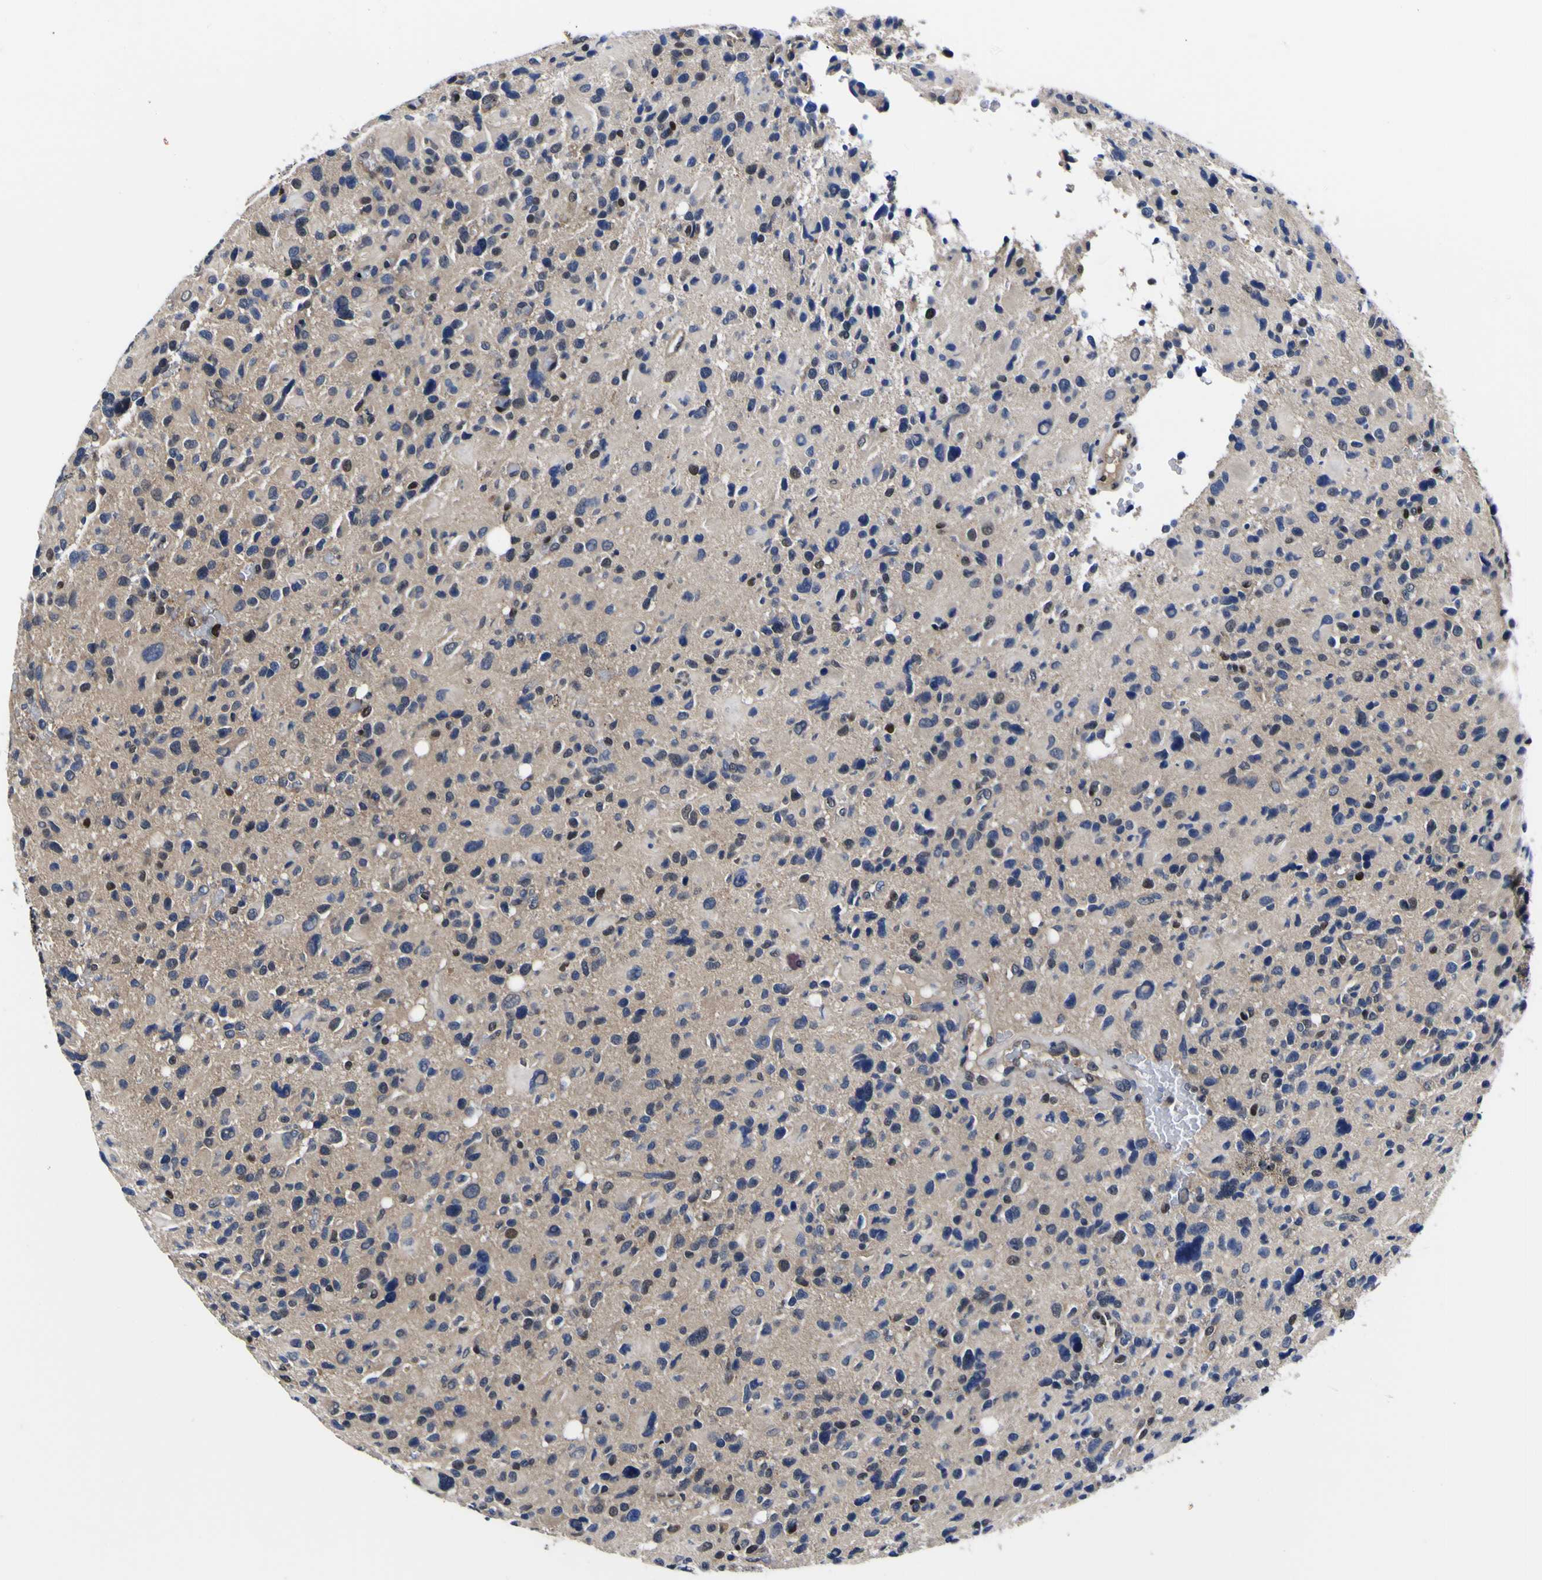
{"staining": {"intensity": "weak", "quantity": "<25%", "location": "cytoplasmic/membranous"}, "tissue": "glioma", "cell_type": "Tumor cells", "image_type": "cancer", "snomed": [{"axis": "morphology", "description": "Glioma, malignant, High grade"}, {"axis": "topography", "description": "Brain"}], "caption": "An IHC micrograph of glioma is shown. There is no staining in tumor cells of glioma.", "gene": "FAM110B", "patient": {"sex": "male", "age": 48}}